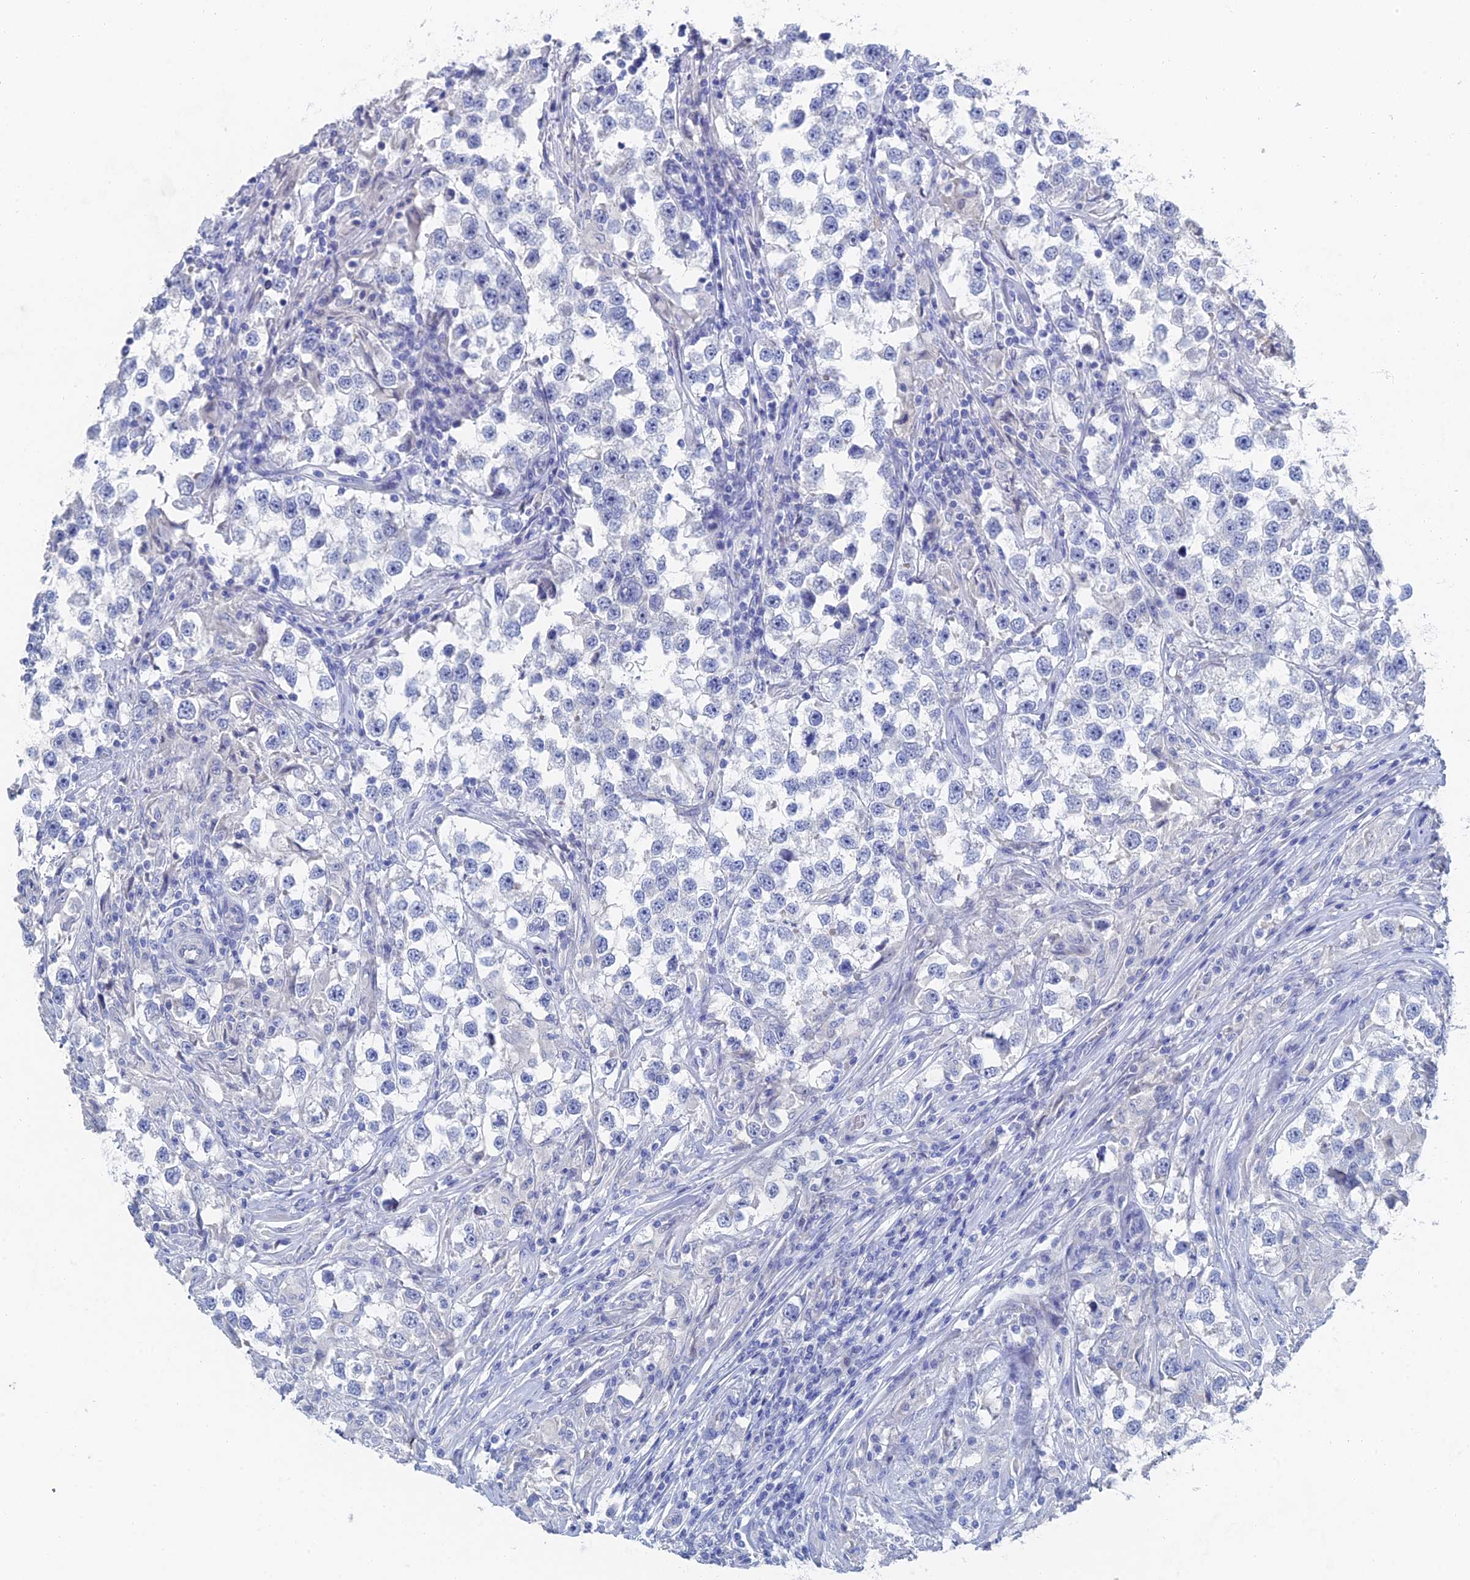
{"staining": {"intensity": "negative", "quantity": "none", "location": "none"}, "tissue": "testis cancer", "cell_type": "Tumor cells", "image_type": "cancer", "snomed": [{"axis": "morphology", "description": "Seminoma, NOS"}, {"axis": "topography", "description": "Testis"}], "caption": "Protein analysis of seminoma (testis) shows no significant expression in tumor cells.", "gene": "GFAP", "patient": {"sex": "male", "age": 46}}